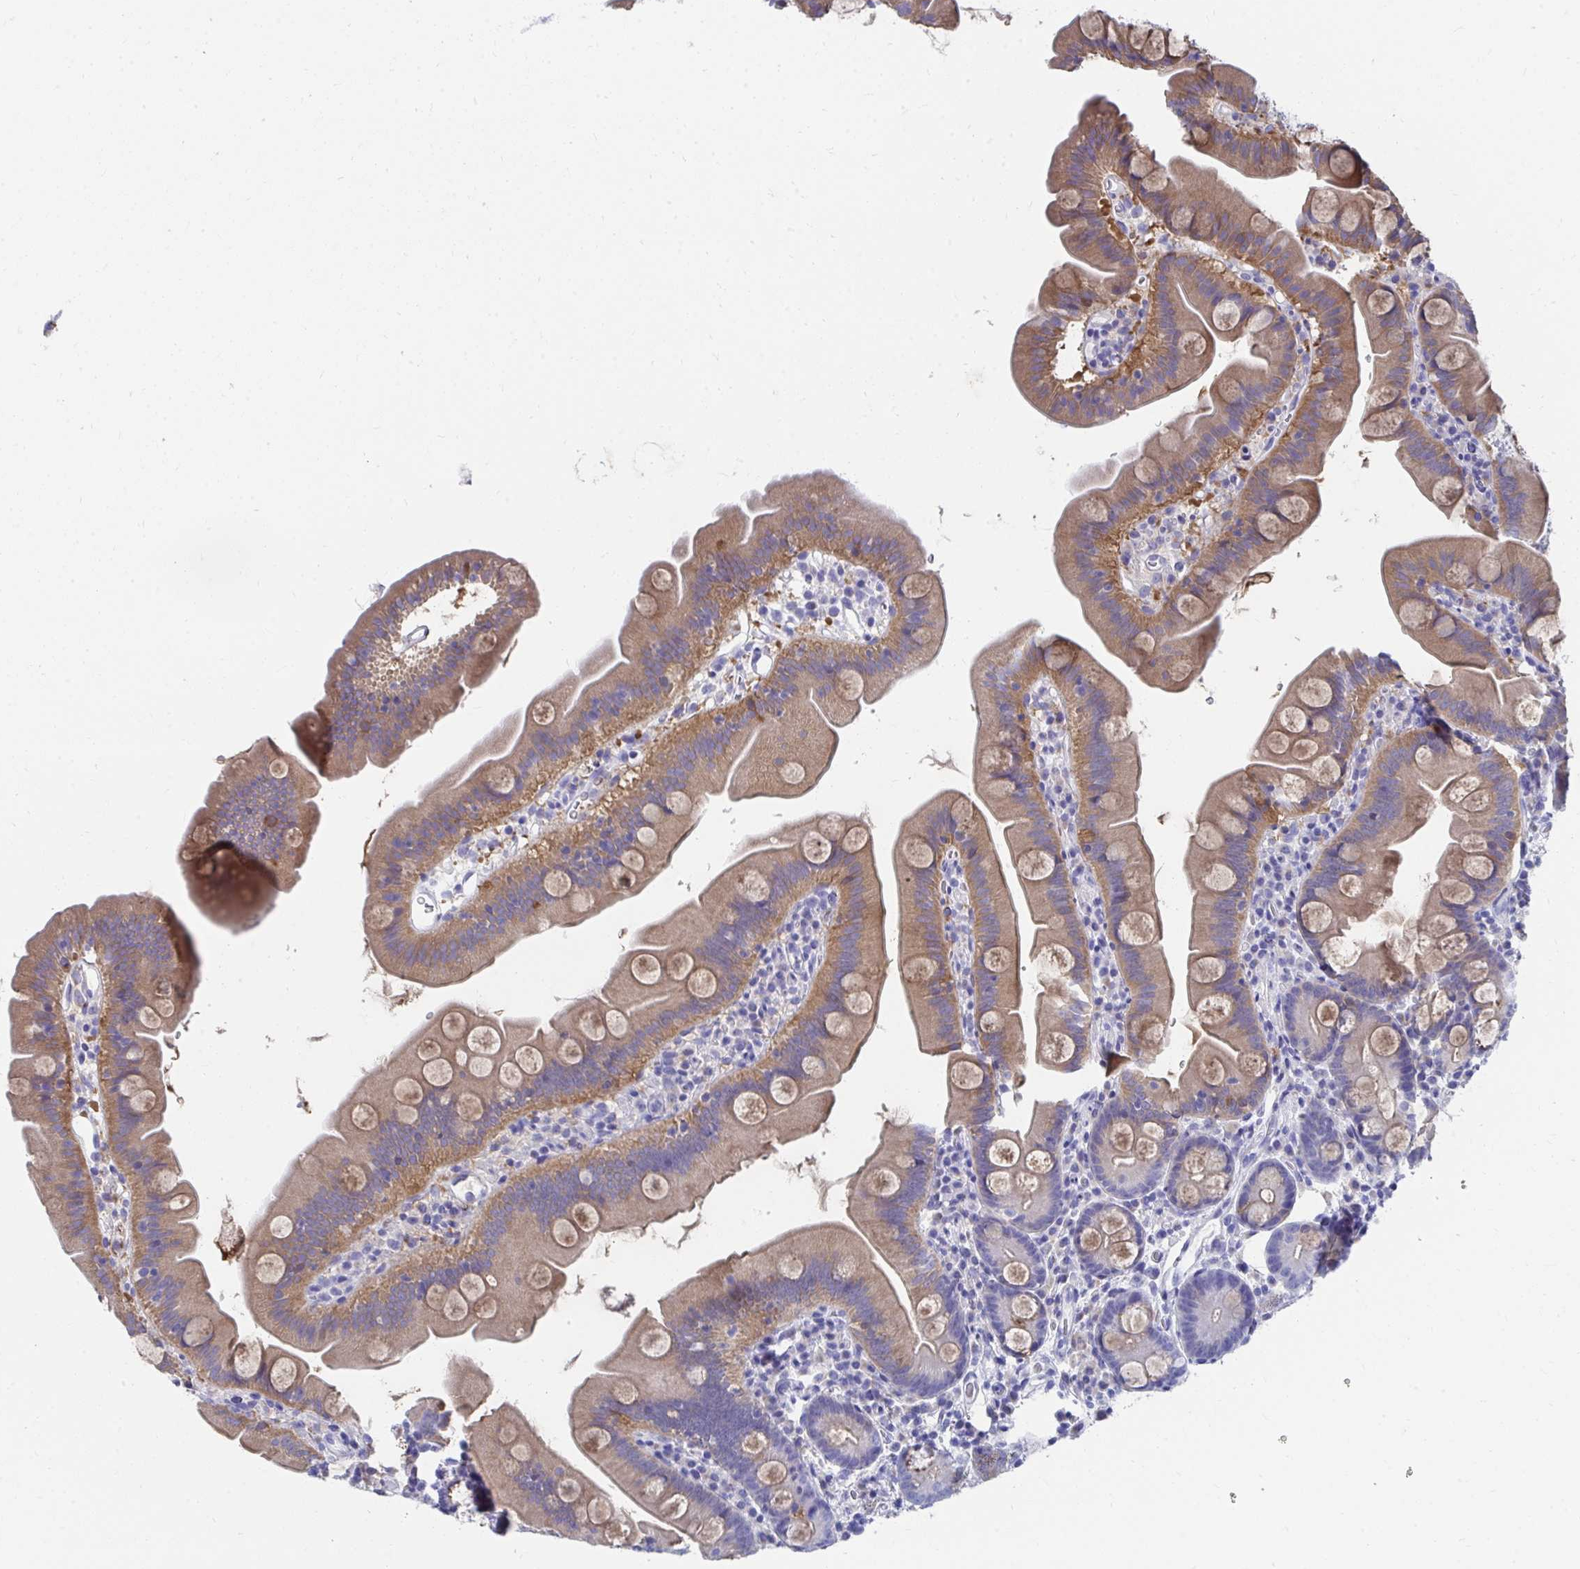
{"staining": {"intensity": "moderate", "quantity": "25%-75%", "location": "cytoplasmic/membranous"}, "tissue": "small intestine", "cell_type": "Glandular cells", "image_type": "normal", "snomed": [{"axis": "morphology", "description": "Normal tissue, NOS"}, {"axis": "topography", "description": "Small intestine"}], "caption": "IHC image of benign small intestine stained for a protein (brown), which demonstrates medium levels of moderate cytoplasmic/membranous staining in approximately 25%-75% of glandular cells.", "gene": "HGD", "patient": {"sex": "female", "age": 68}}